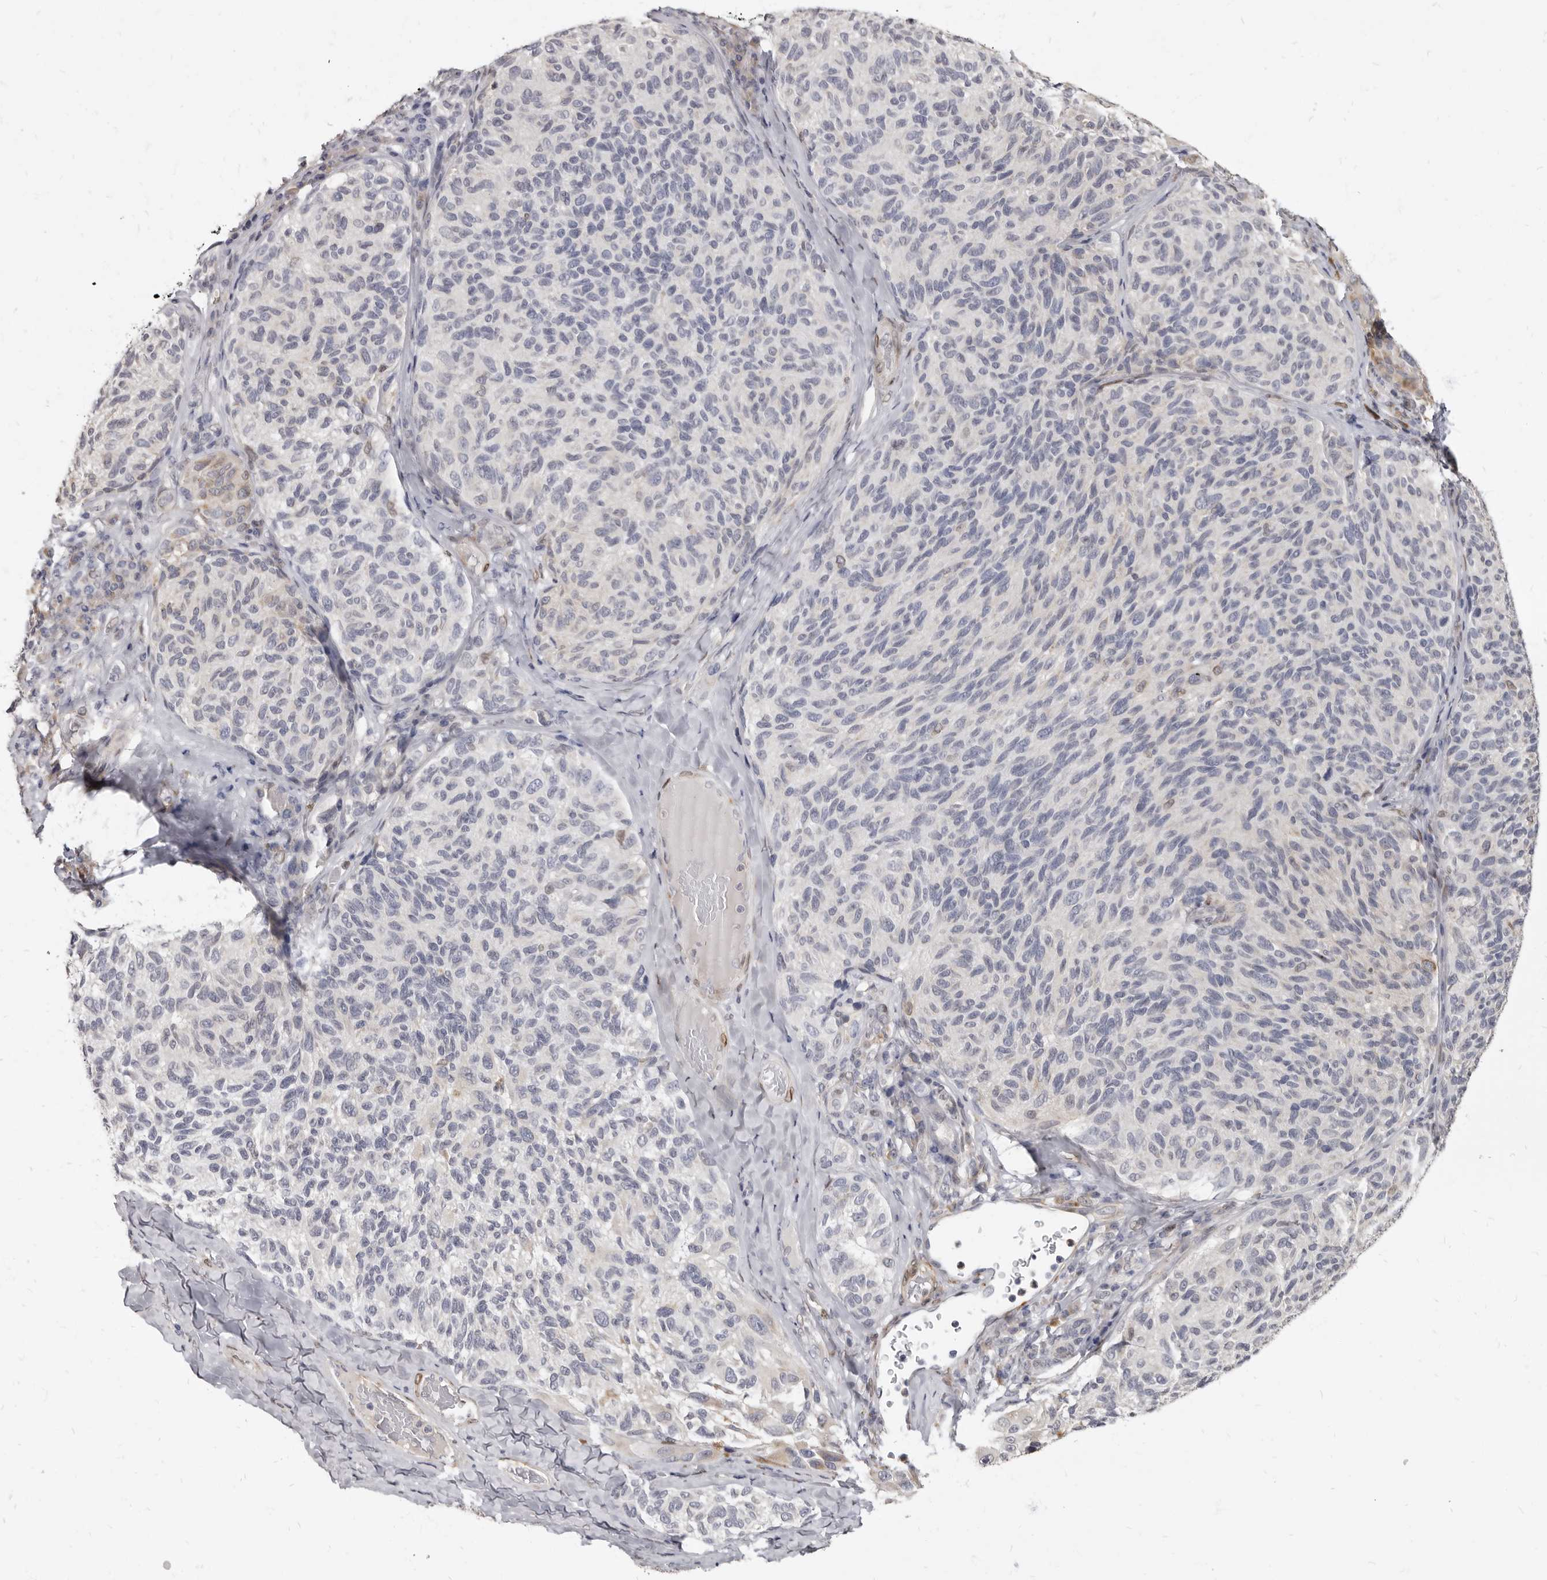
{"staining": {"intensity": "negative", "quantity": "none", "location": "none"}, "tissue": "melanoma", "cell_type": "Tumor cells", "image_type": "cancer", "snomed": [{"axis": "morphology", "description": "Malignant melanoma, NOS"}, {"axis": "topography", "description": "Skin"}], "caption": "High power microscopy photomicrograph of an immunohistochemistry image of malignant melanoma, revealing no significant positivity in tumor cells. (DAB (3,3'-diaminobenzidine) immunohistochemistry with hematoxylin counter stain).", "gene": "MRGPRF", "patient": {"sex": "female", "age": 73}}